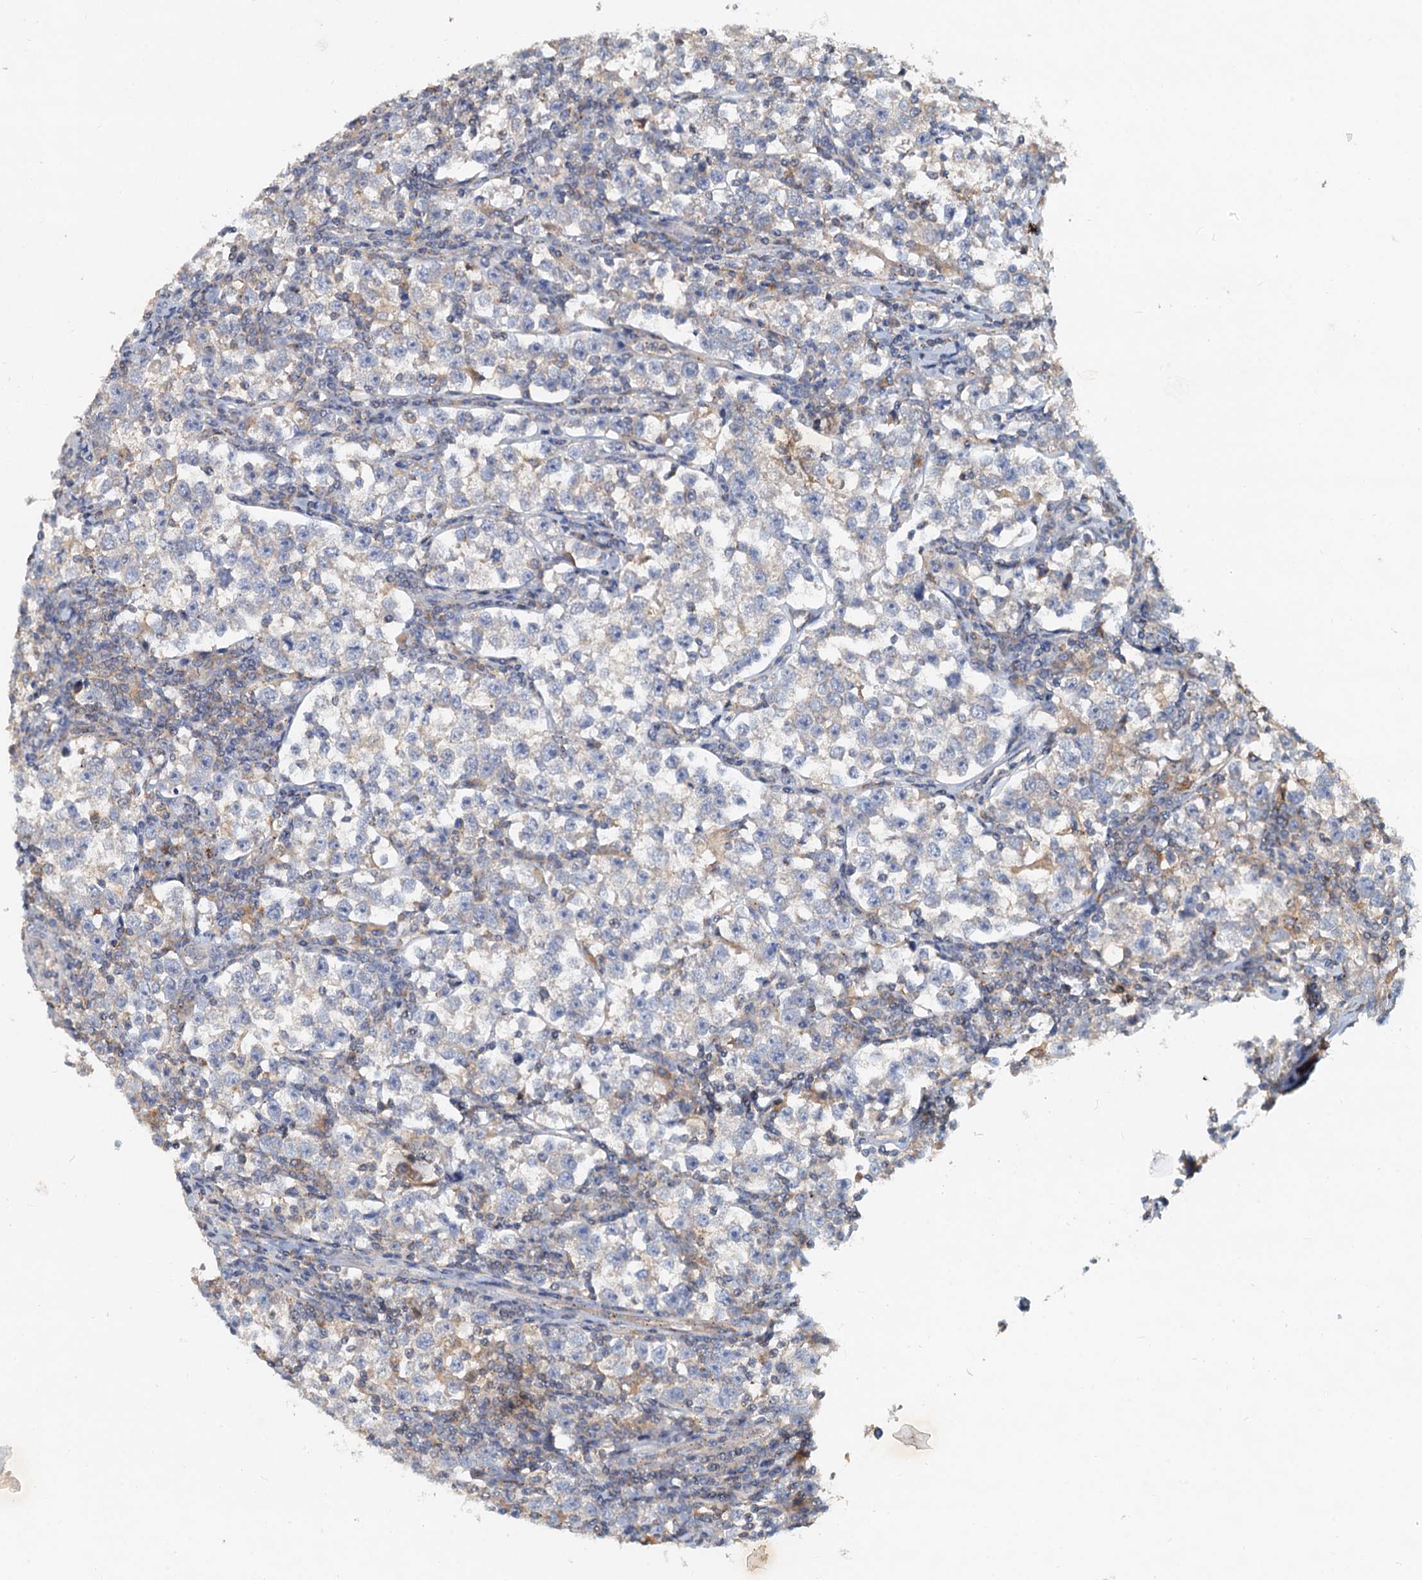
{"staining": {"intensity": "negative", "quantity": "none", "location": "none"}, "tissue": "testis cancer", "cell_type": "Tumor cells", "image_type": "cancer", "snomed": [{"axis": "morphology", "description": "Normal tissue, NOS"}, {"axis": "morphology", "description": "Seminoma, NOS"}, {"axis": "topography", "description": "Testis"}], "caption": "An immunohistochemistry photomicrograph of testis cancer is shown. There is no staining in tumor cells of testis cancer.", "gene": "TOLLIP", "patient": {"sex": "male", "age": 43}}